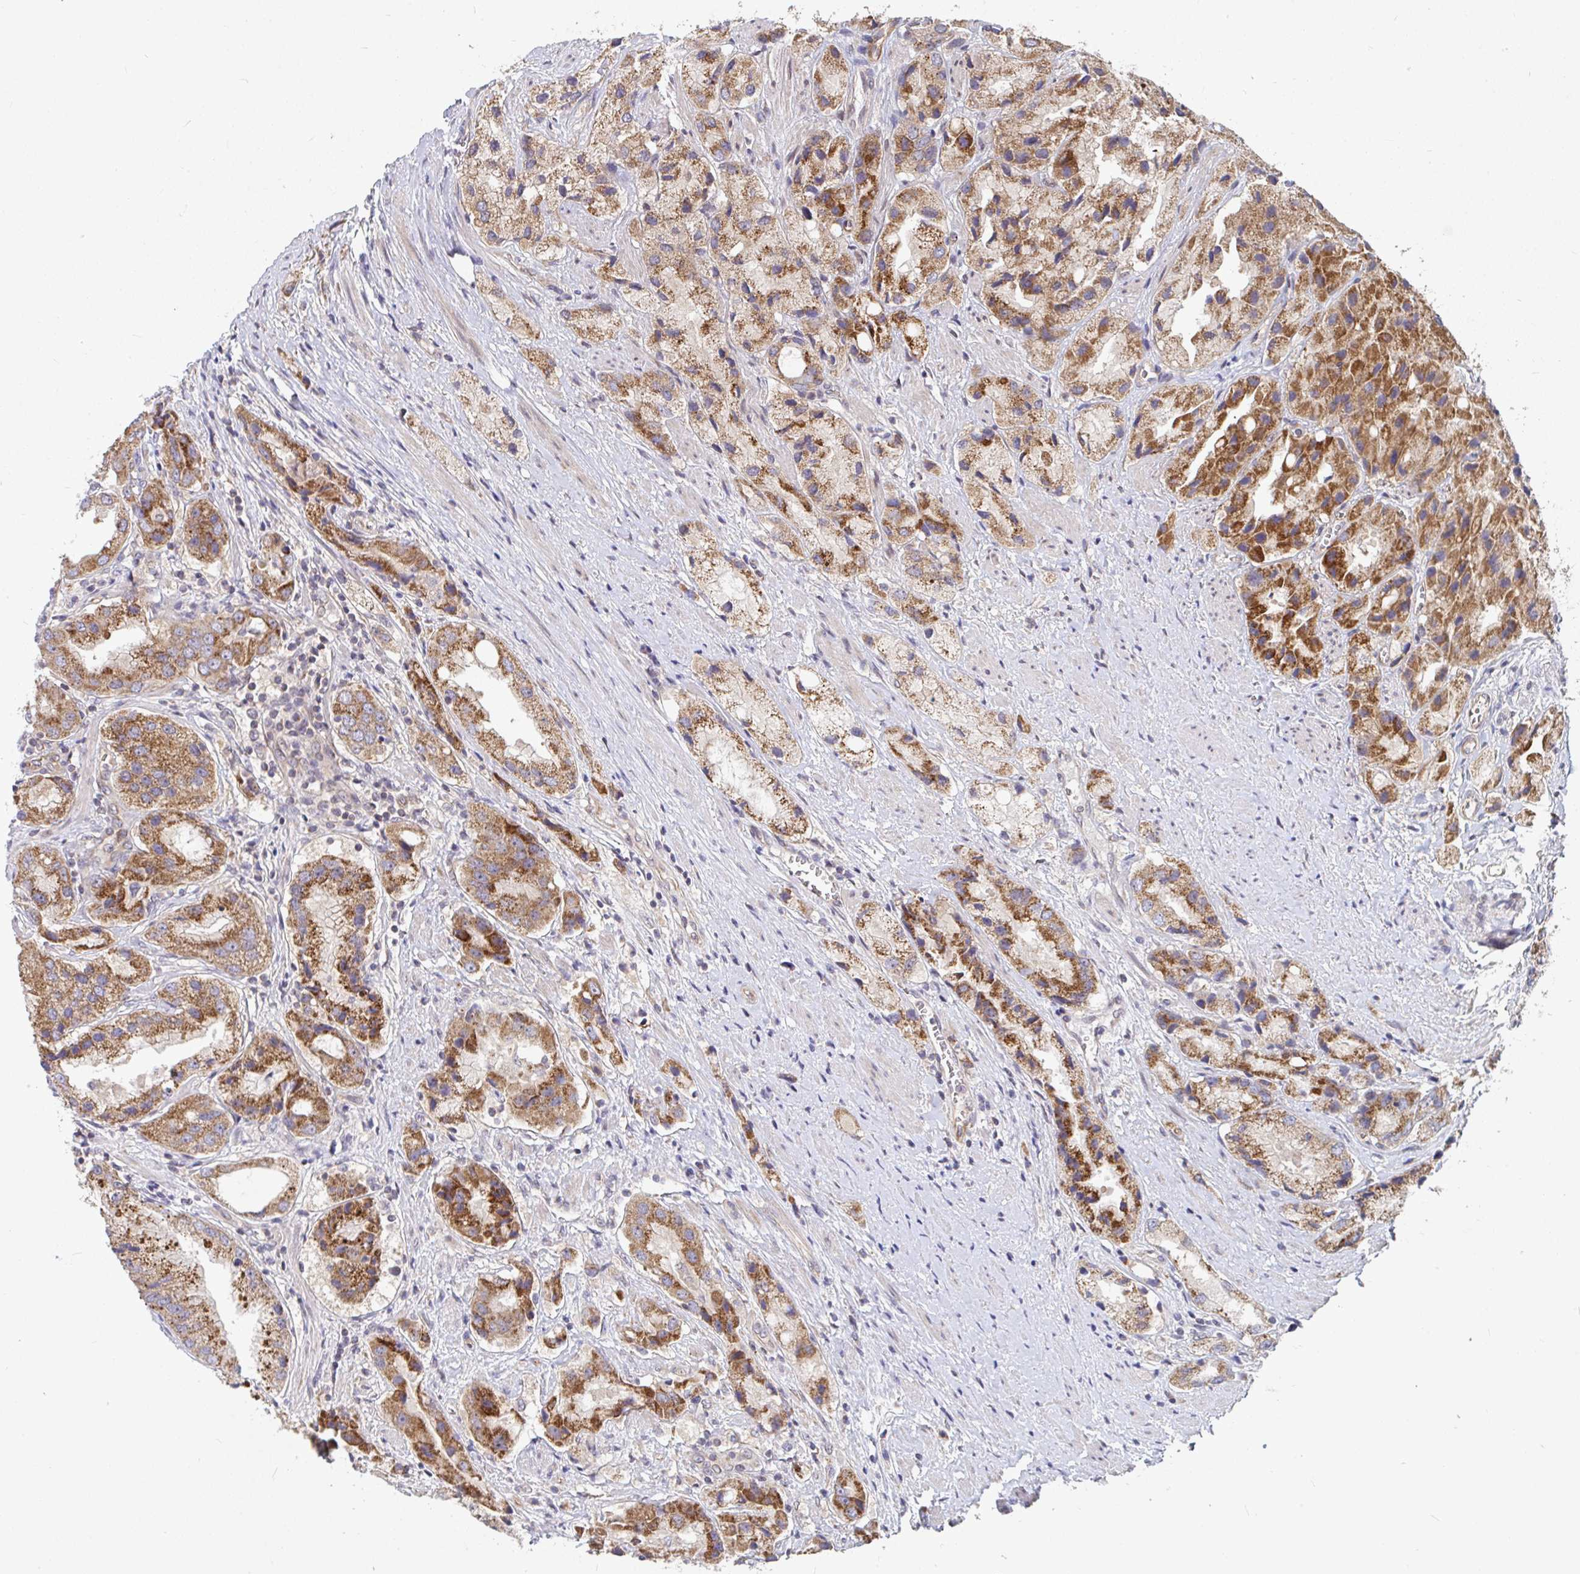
{"staining": {"intensity": "moderate", "quantity": ">75%", "location": "cytoplasmic/membranous"}, "tissue": "prostate cancer", "cell_type": "Tumor cells", "image_type": "cancer", "snomed": [{"axis": "morphology", "description": "Adenocarcinoma, Low grade"}, {"axis": "topography", "description": "Prostate"}], "caption": "A medium amount of moderate cytoplasmic/membranous expression is seen in about >75% of tumor cells in low-grade adenocarcinoma (prostate) tissue.", "gene": "EIF1AD", "patient": {"sex": "male", "age": 69}}